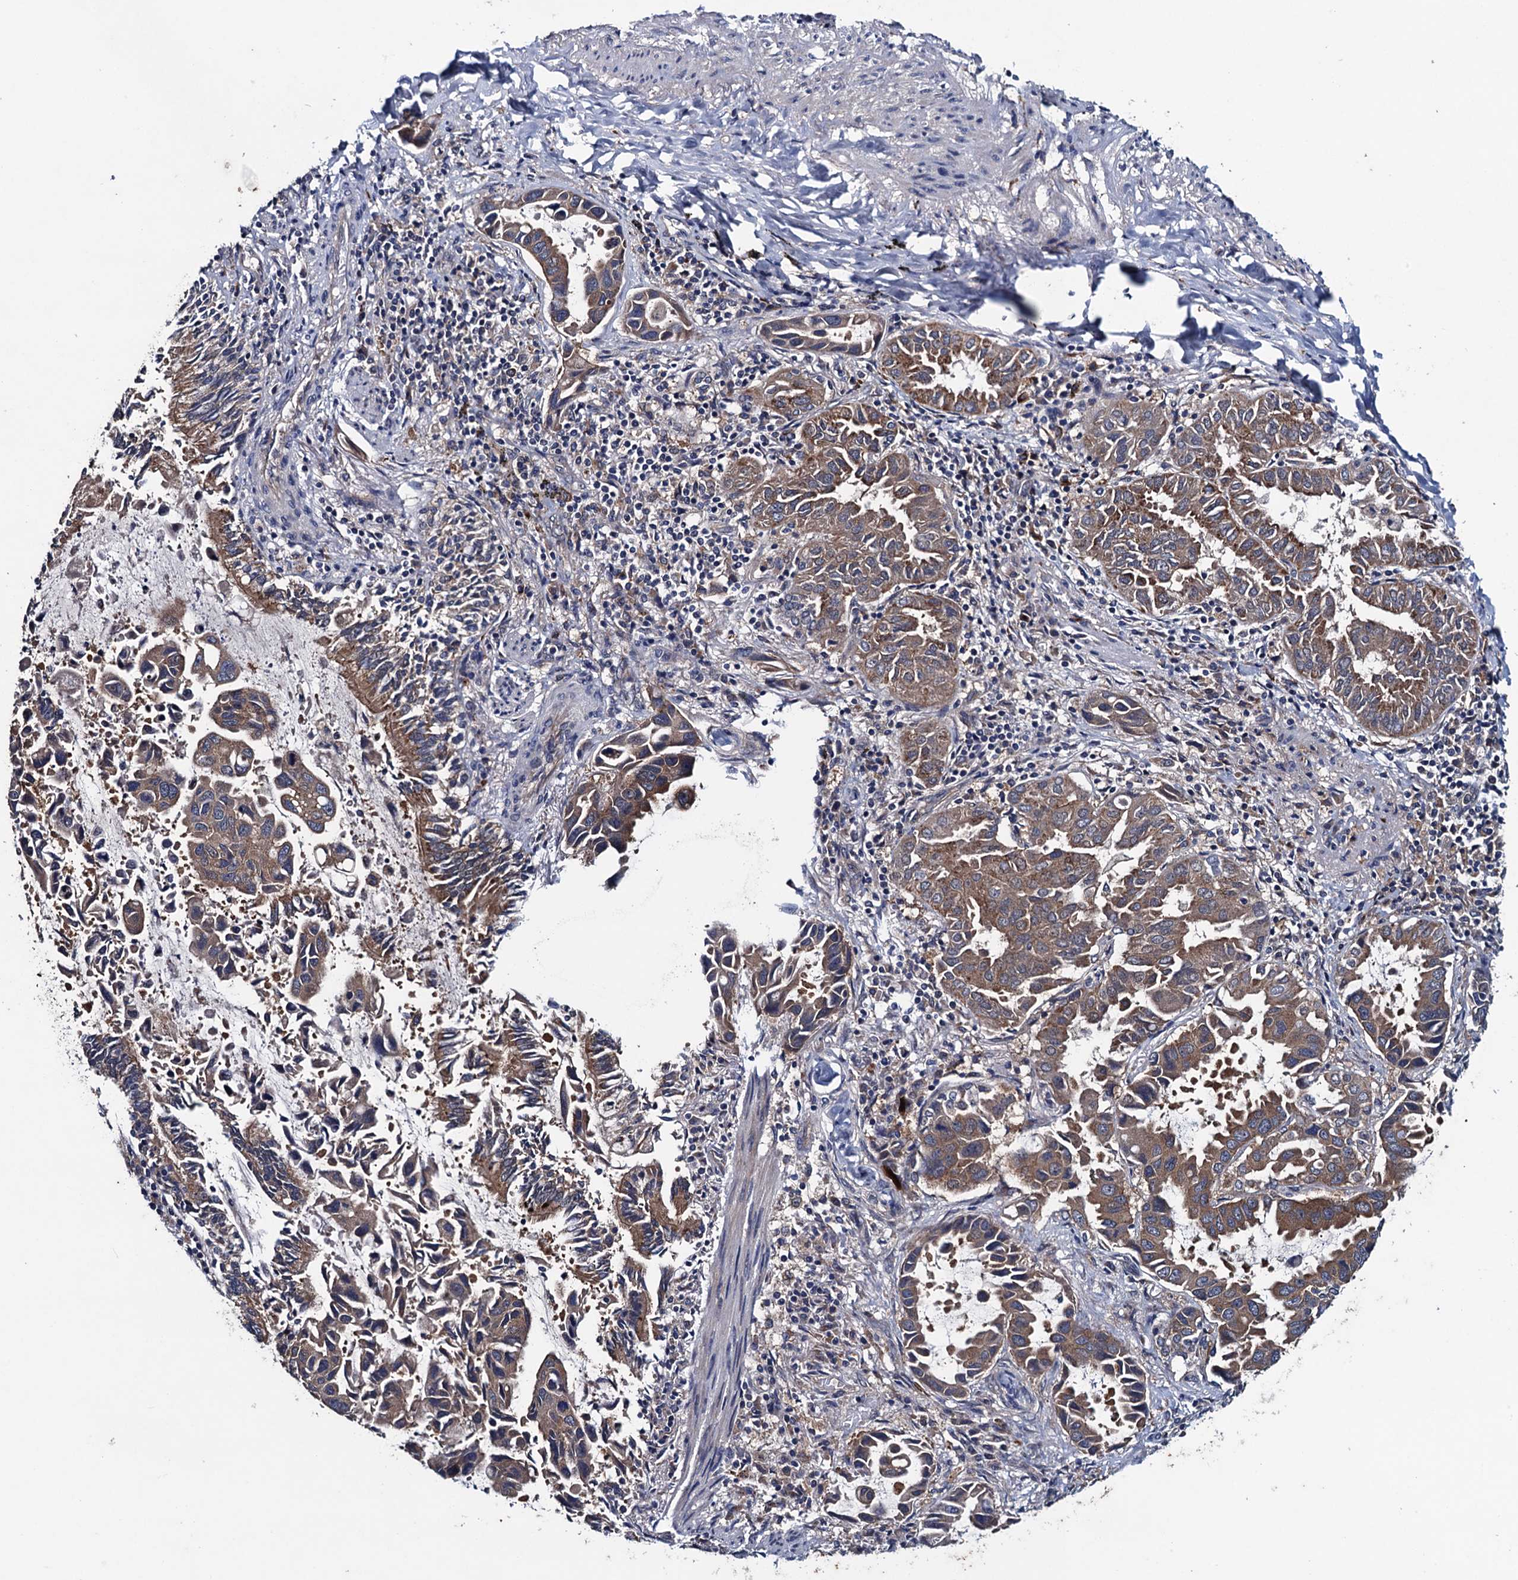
{"staining": {"intensity": "moderate", "quantity": ">75%", "location": "cytoplasmic/membranous"}, "tissue": "lung cancer", "cell_type": "Tumor cells", "image_type": "cancer", "snomed": [{"axis": "morphology", "description": "Adenocarcinoma, NOS"}, {"axis": "topography", "description": "Lung"}], "caption": "Lung cancer (adenocarcinoma) stained with a brown dye exhibits moderate cytoplasmic/membranous positive positivity in approximately >75% of tumor cells.", "gene": "BLTP3B", "patient": {"sex": "male", "age": 64}}